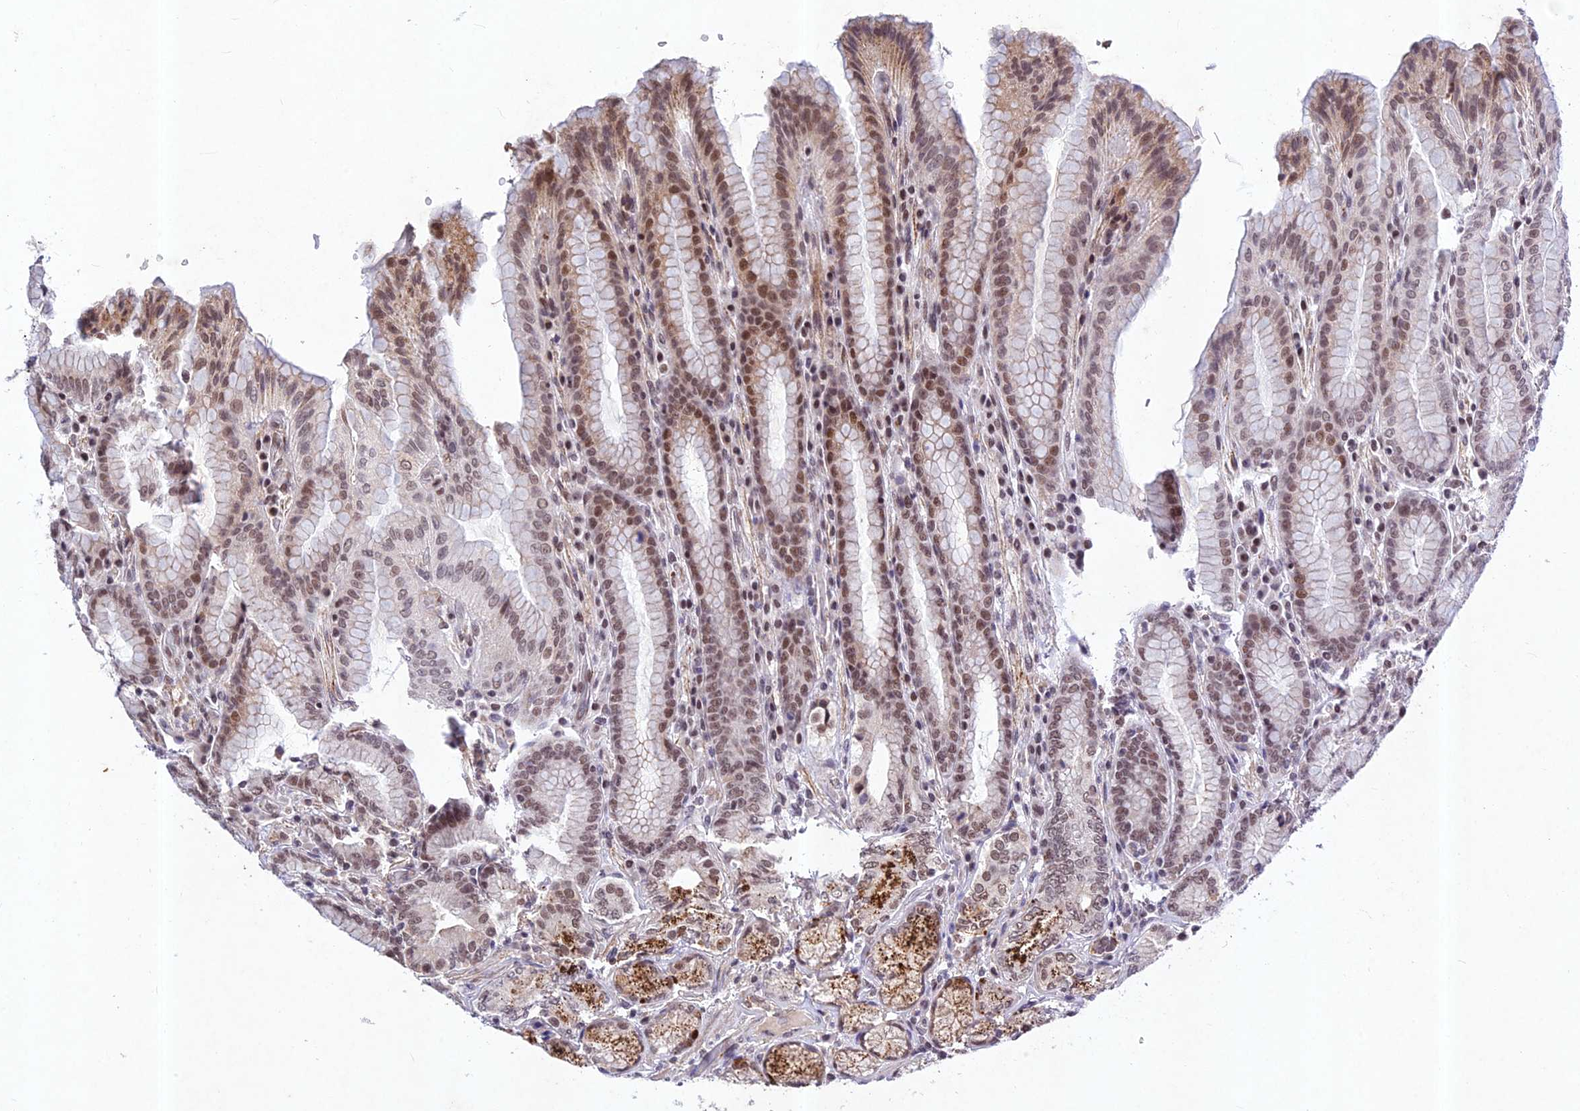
{"staining": {"intensity": "moderate", "quantity": "<25%", "location": "cytoplasmic/membranous,nuclear"}, "tissue": "stomach", "cell_type": "Glandular cells", "image_type": "normal", "snomed": [{"axis": "morphology", "description": "Normal tissue, NOS"}, {"axis": "topography", "description": "Stomach, upper"}, {"axis": "topography", "description": "Stomach, lower"}], "caption": "Protein staining exhibits moderate cytoplasmic/membranous,nuclear positivity in approximately <25% of glandular cells in benign stomach.", "gene": "RAVER1", "patient": {"sex": "female", "age": 76}}